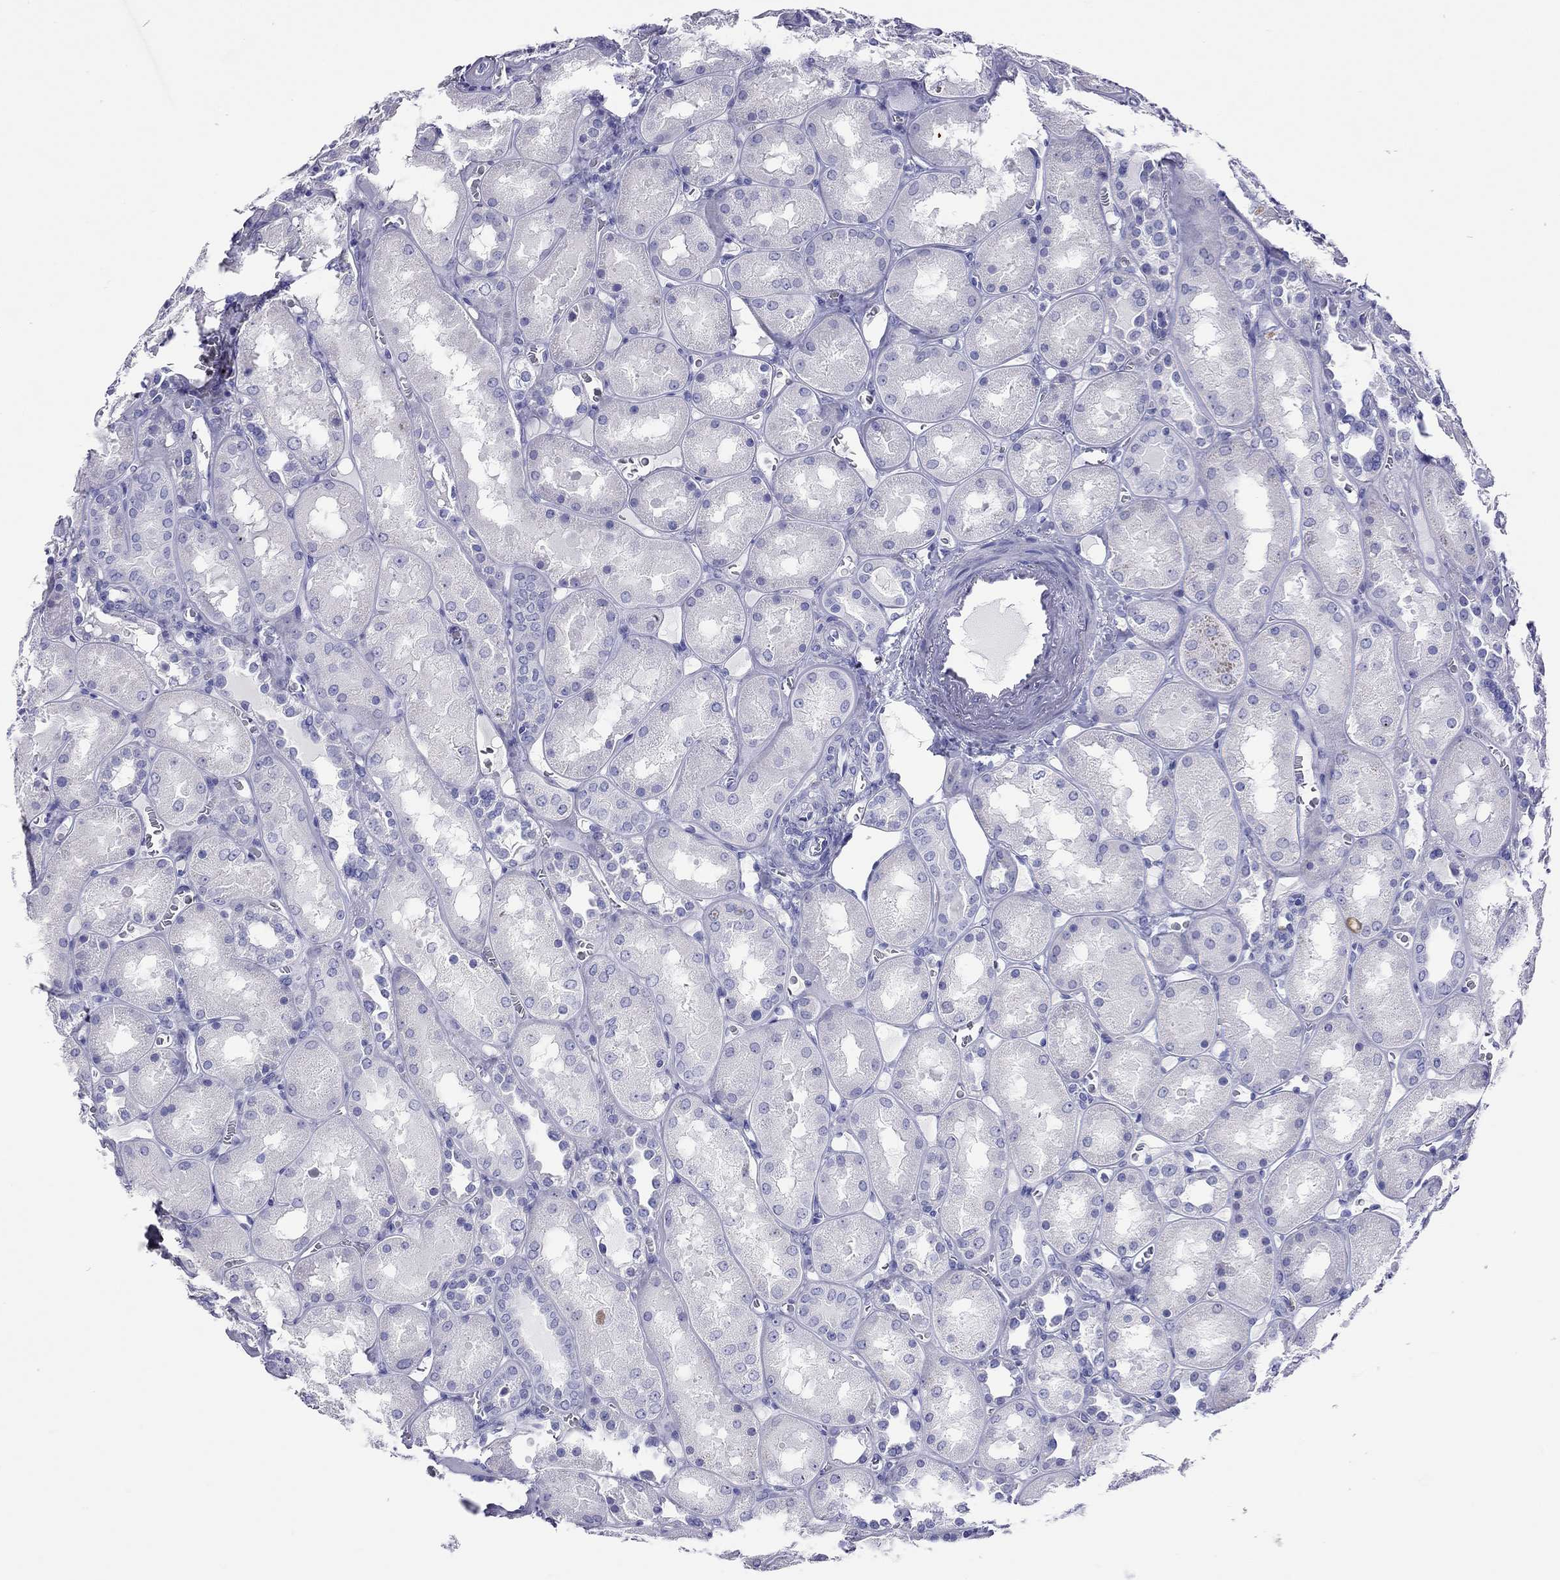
{"staining": {"intensity": "negative", "quantity": "none", "location": "none"}, "tissue": "kidney", "cell_type": "Cells in glomeruli", "image_type": "normal", "snomed": [{"axis": "morphology", "description": "Normal tissue, NOS"}, {"axis": "topography", "description": "Kidney"}], "caption": "A high-resolution image shows IHC staining of benign kidney, which reveals no significant expression in cells in glomeruli.", "gene": "PTPRN", "patient": {"sex": "male", "age": 73}}